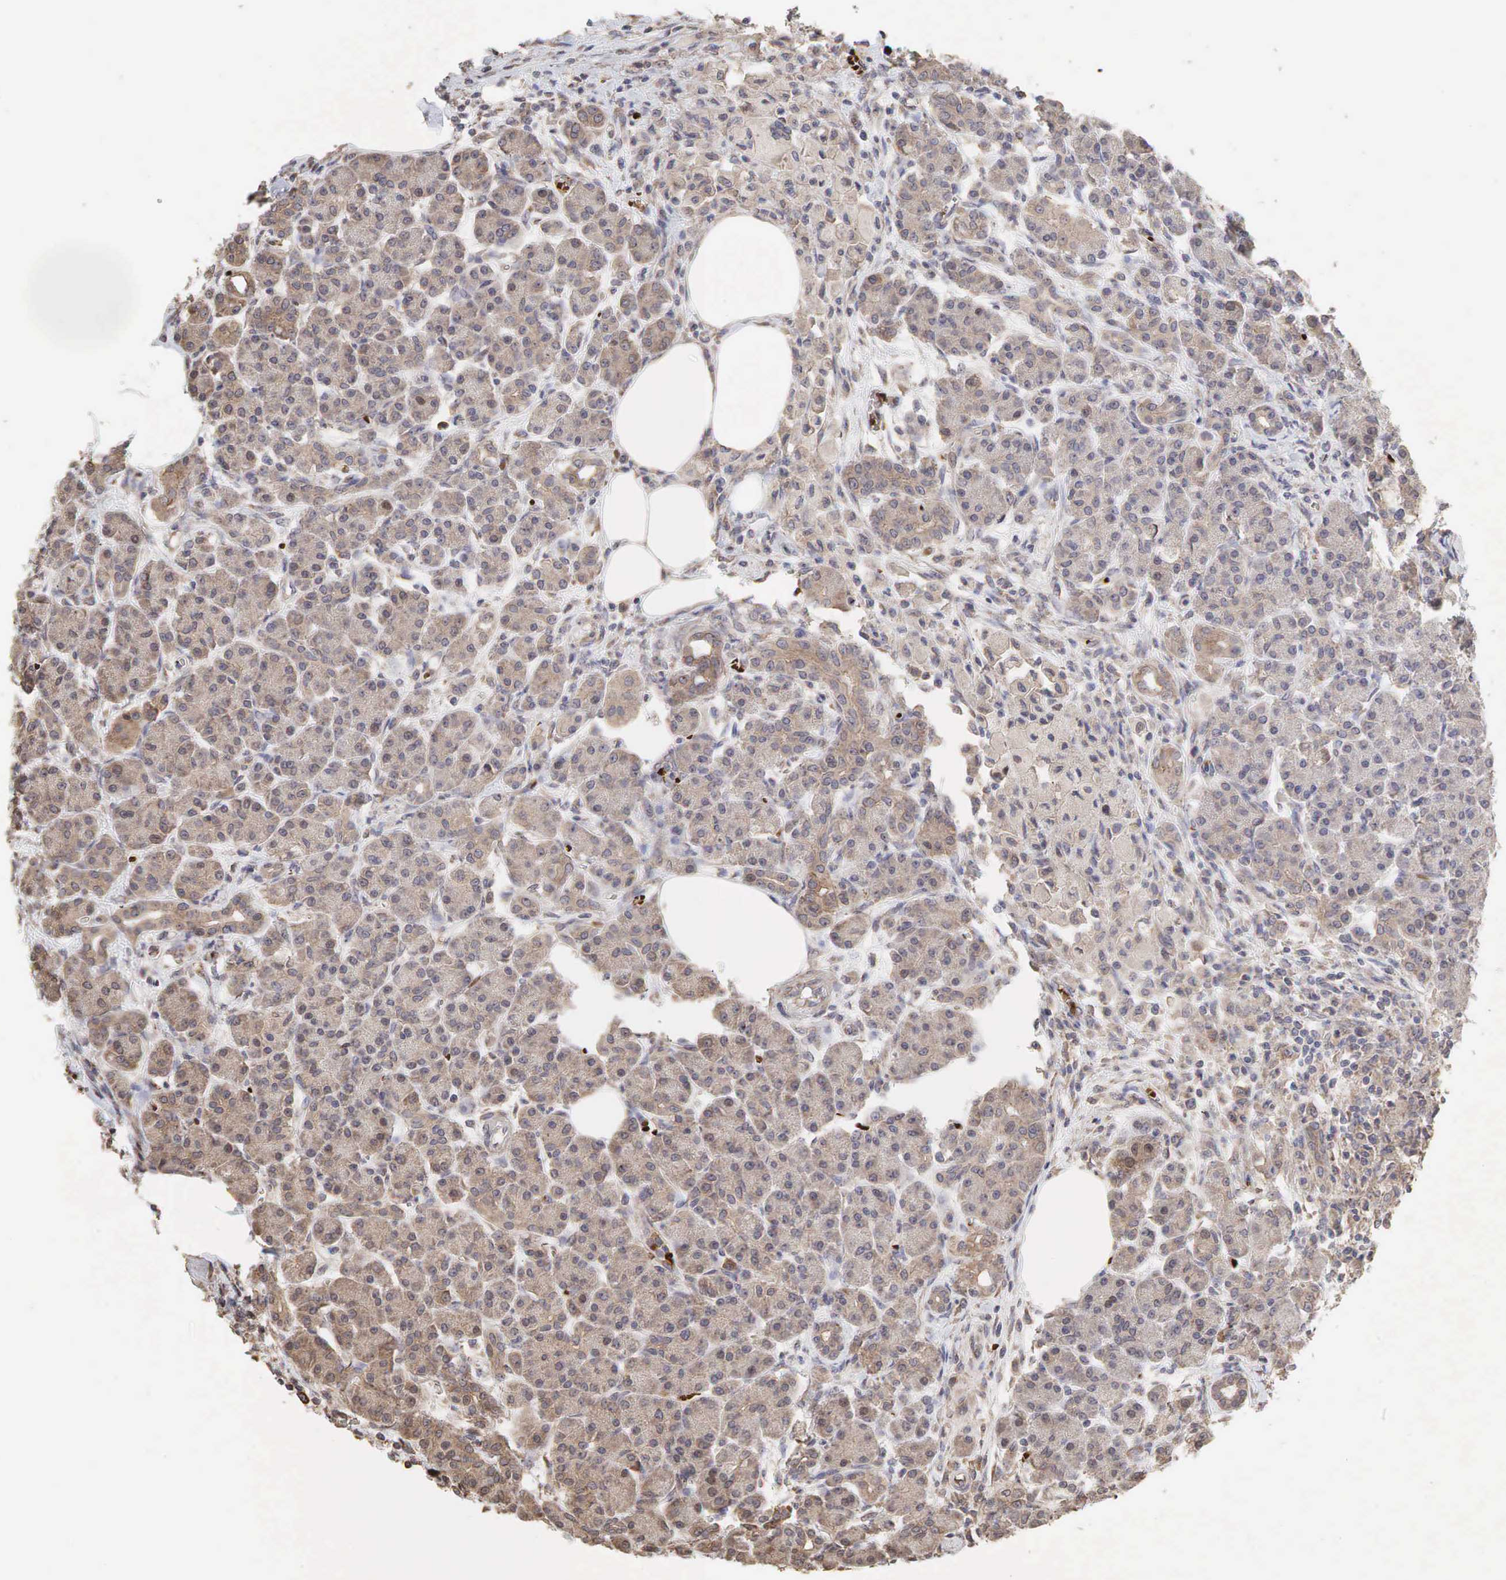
{"staining": {"intensity": "weak", "quantity": ">75%", "location": "cytoplasmic/membranous"}, "tissue": "pancreas", "cell_type": "Exocrine glandular cells", "image_type": "normal", "snomed": [{"axis": "morphology", "description": "Normal tissue, NOS"}, {"axis": "topography", "description": "Pancreas"}], "caption": "High-magnification brightfield microscopy of benign pancreas stained with DAB (3,3'-diaminobenzidine) (brown) and counterstained with hematoxylin (blue). exocrine glandular cells exhibit weak cytoplasmic/membranous expression is present in approximately>75% of cells.", "gene": "PABPC5", "patient": {"sex": "female", "age": 73}}